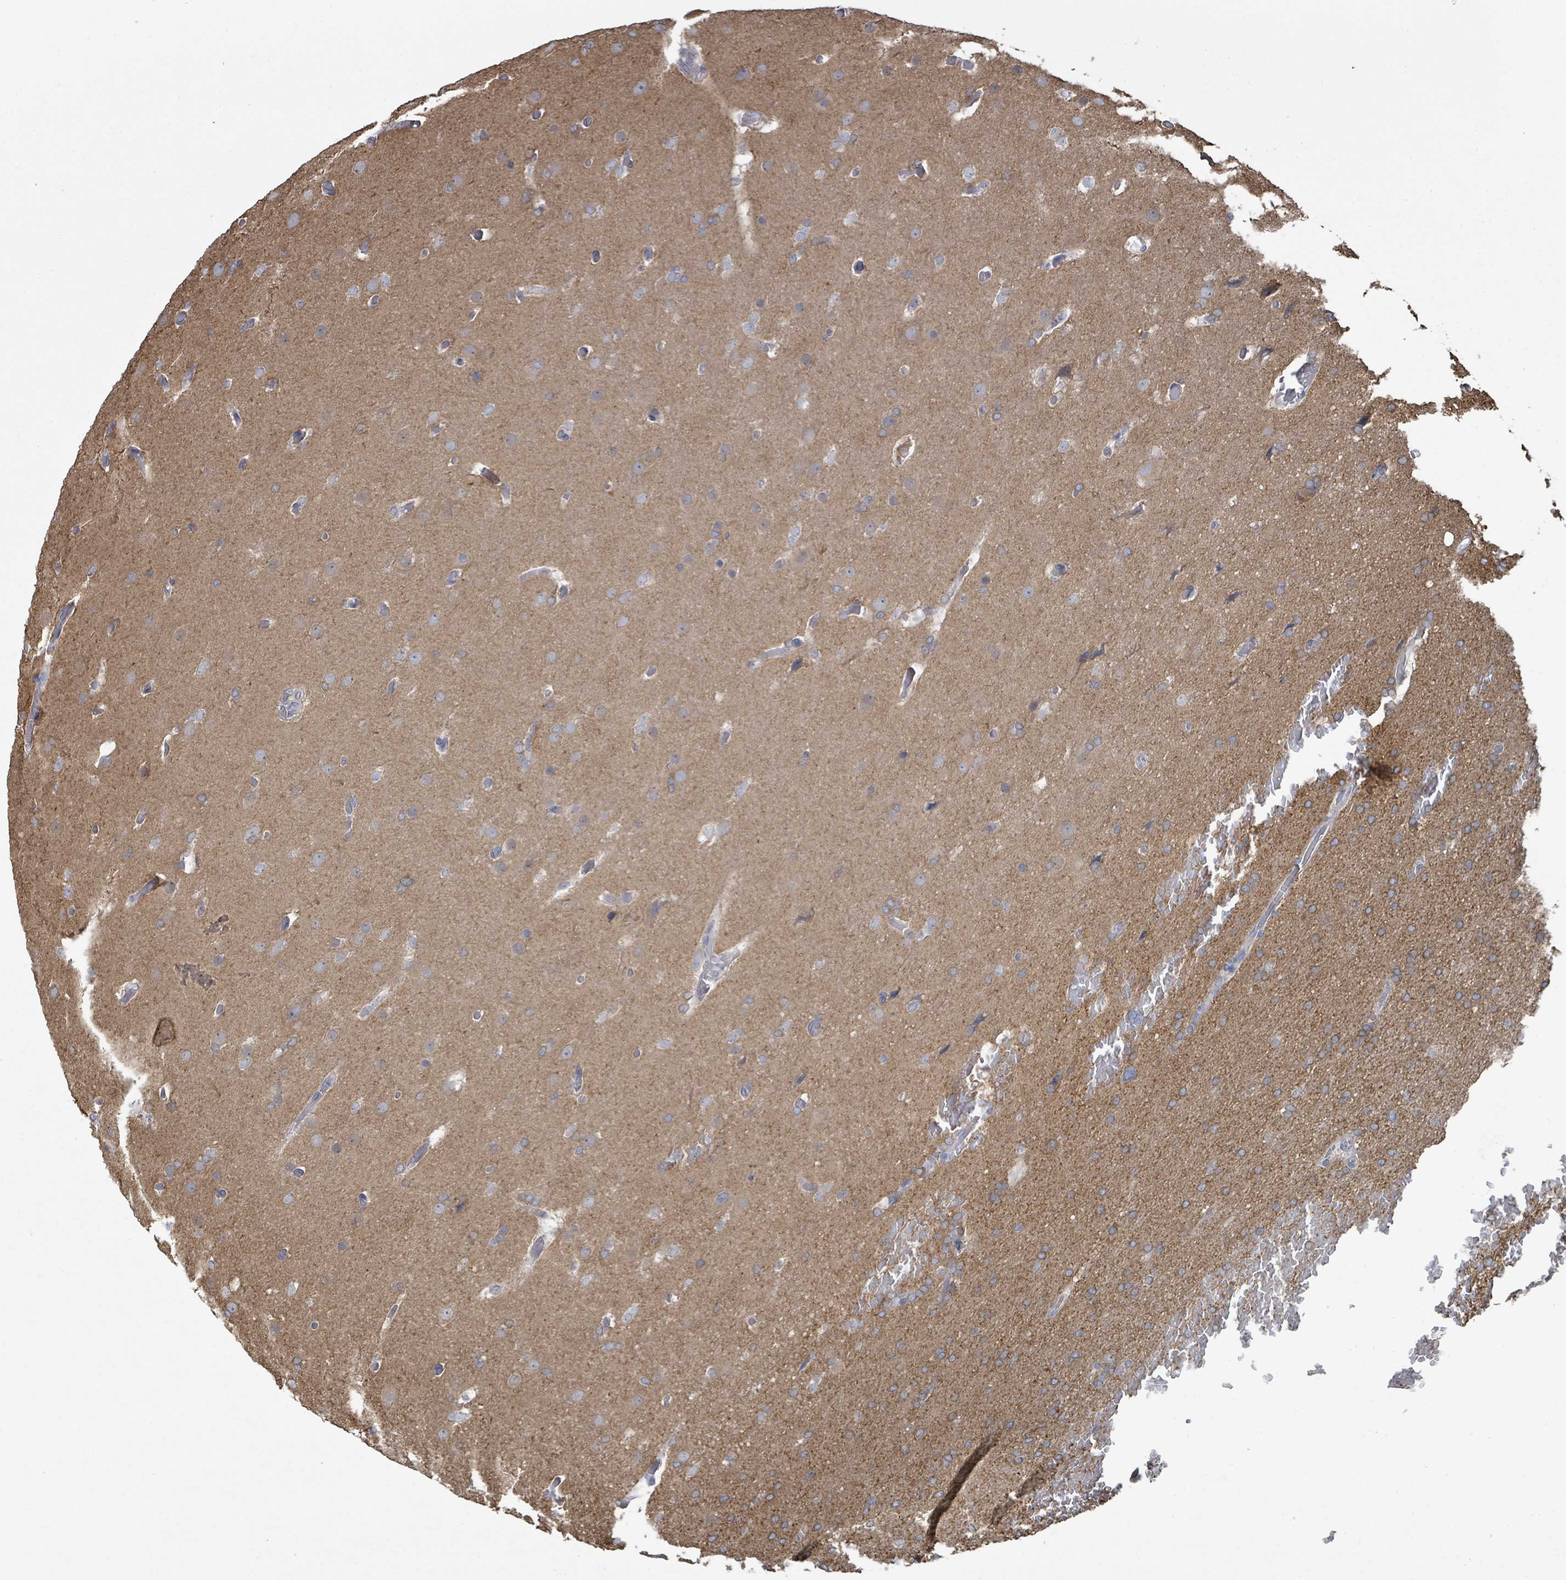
{"staining": {"intensity": "weak", "quantity": "<25%", "location": "cytoplasmic/membranous"}, "tissue": "glioma", "cell_type": "Tumor cells", "image_type": "cancer", "snomed": [{"axis": "morphology", "description": "Glioma, malignant, High grade"}, {"axis": "topography", "description": "Cerebral cortex"}], "caption": "High power microscopy micrograph of an immunohistochemistry (IHC) image of glioma, revealing no significant positivity in tumor cells. The staining was performed using DAB to visualize the protein expression in brown, while the nuclei were stained in blue with hematoxylin (Magnification: 20x).", "gene": "SLC9A7", "patient": {"sex": "female", "age": 36}}